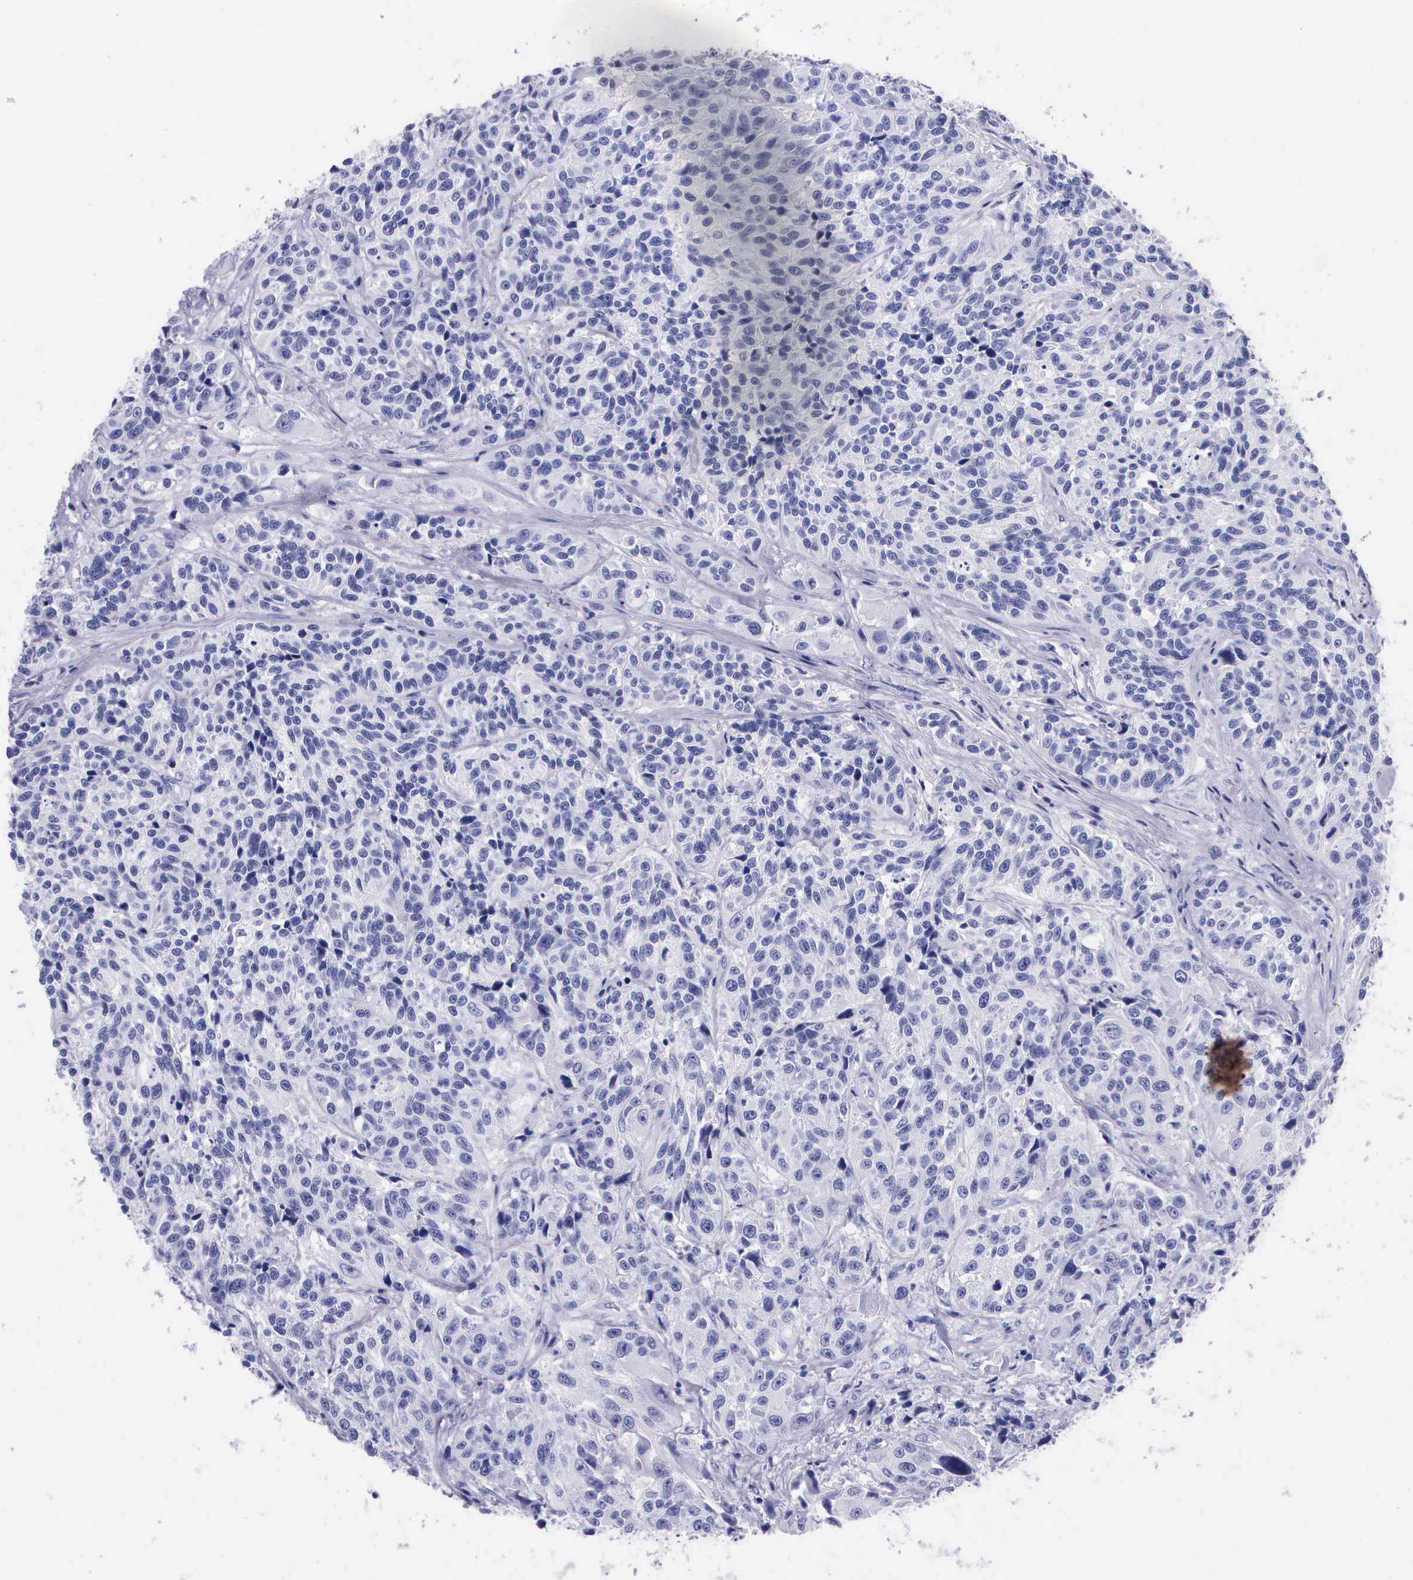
{"staining": {"intensity": "negative", "quantity": "none", "location": "none"}, "tissue": "urothelial cancer", "cell_type": "Tumor cells", "image_type": "cancer", "snomed": [{"axis": "morphology", "description": "Urothelial carcinoma, High grade"}, {"axis": "topography", "description": "Urinary bladder"}], "caption": "IHC image of neoplastic tissue: human urothelial cancer stained with DAB (3,3'-diaminobenzidine) displays no significant protein positivity in tumor cells.", "gene": "KLK3", "patient": {"sex": "female", "age": 81}}